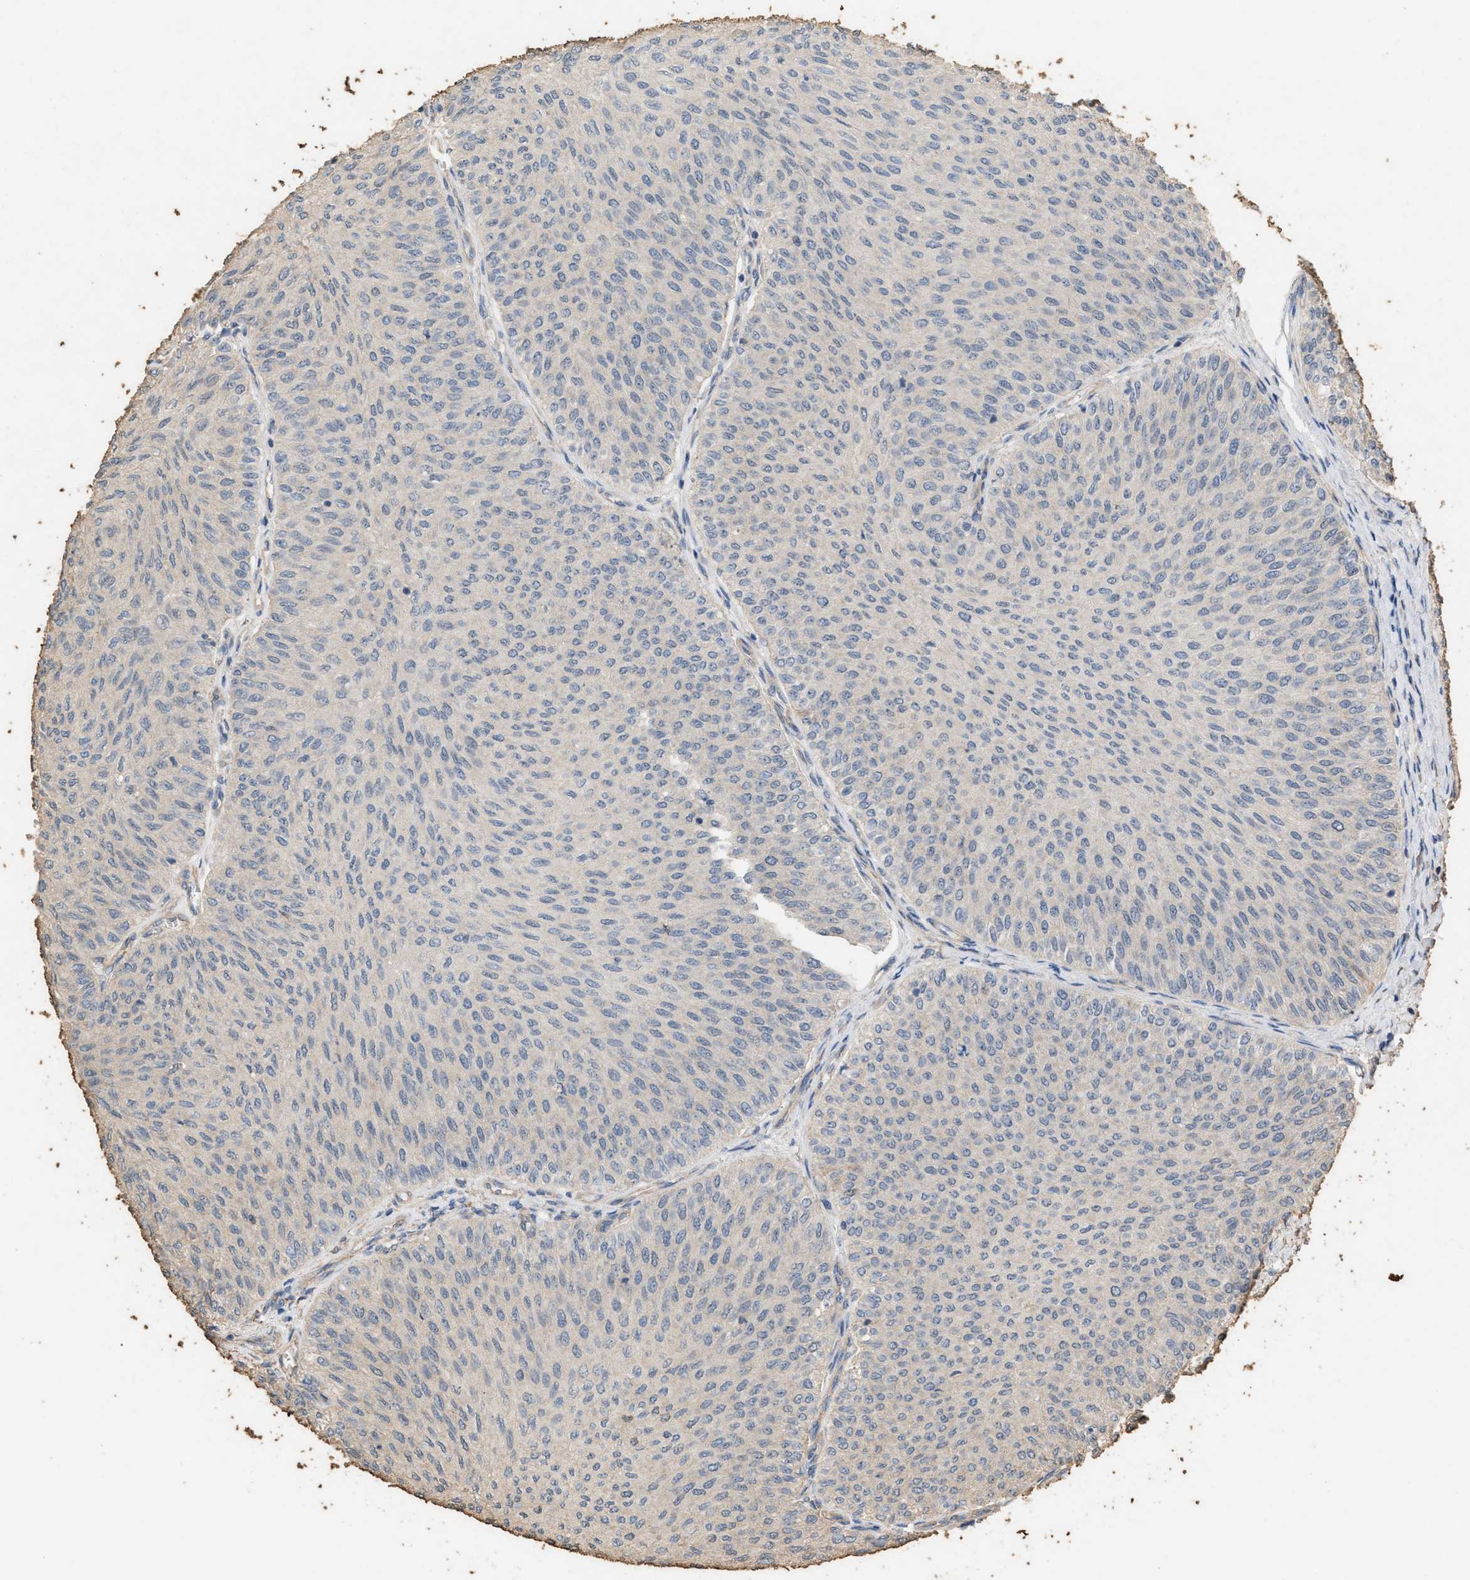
{"staining": {"intensity": "negative", "quantity": "none", "location": "none"}, "tissue": "urothelial cancer", "cell_type": "Tumor cells", "image_type": "cancer", "snomed": [{"axis": "morphology", "description": "Urothelial carcinoma, Low grade"}, {"axis": "topography", "description": "Urinary bladder"}], "caption": "Tumor cells are negative for protein expression in human urothelial carcinoma (low-grade). (DAB immunohistochemistry with hematoxylin counter stain).", "gene": "DCAF7", "patient": {"sex": "male", "age": 78}}